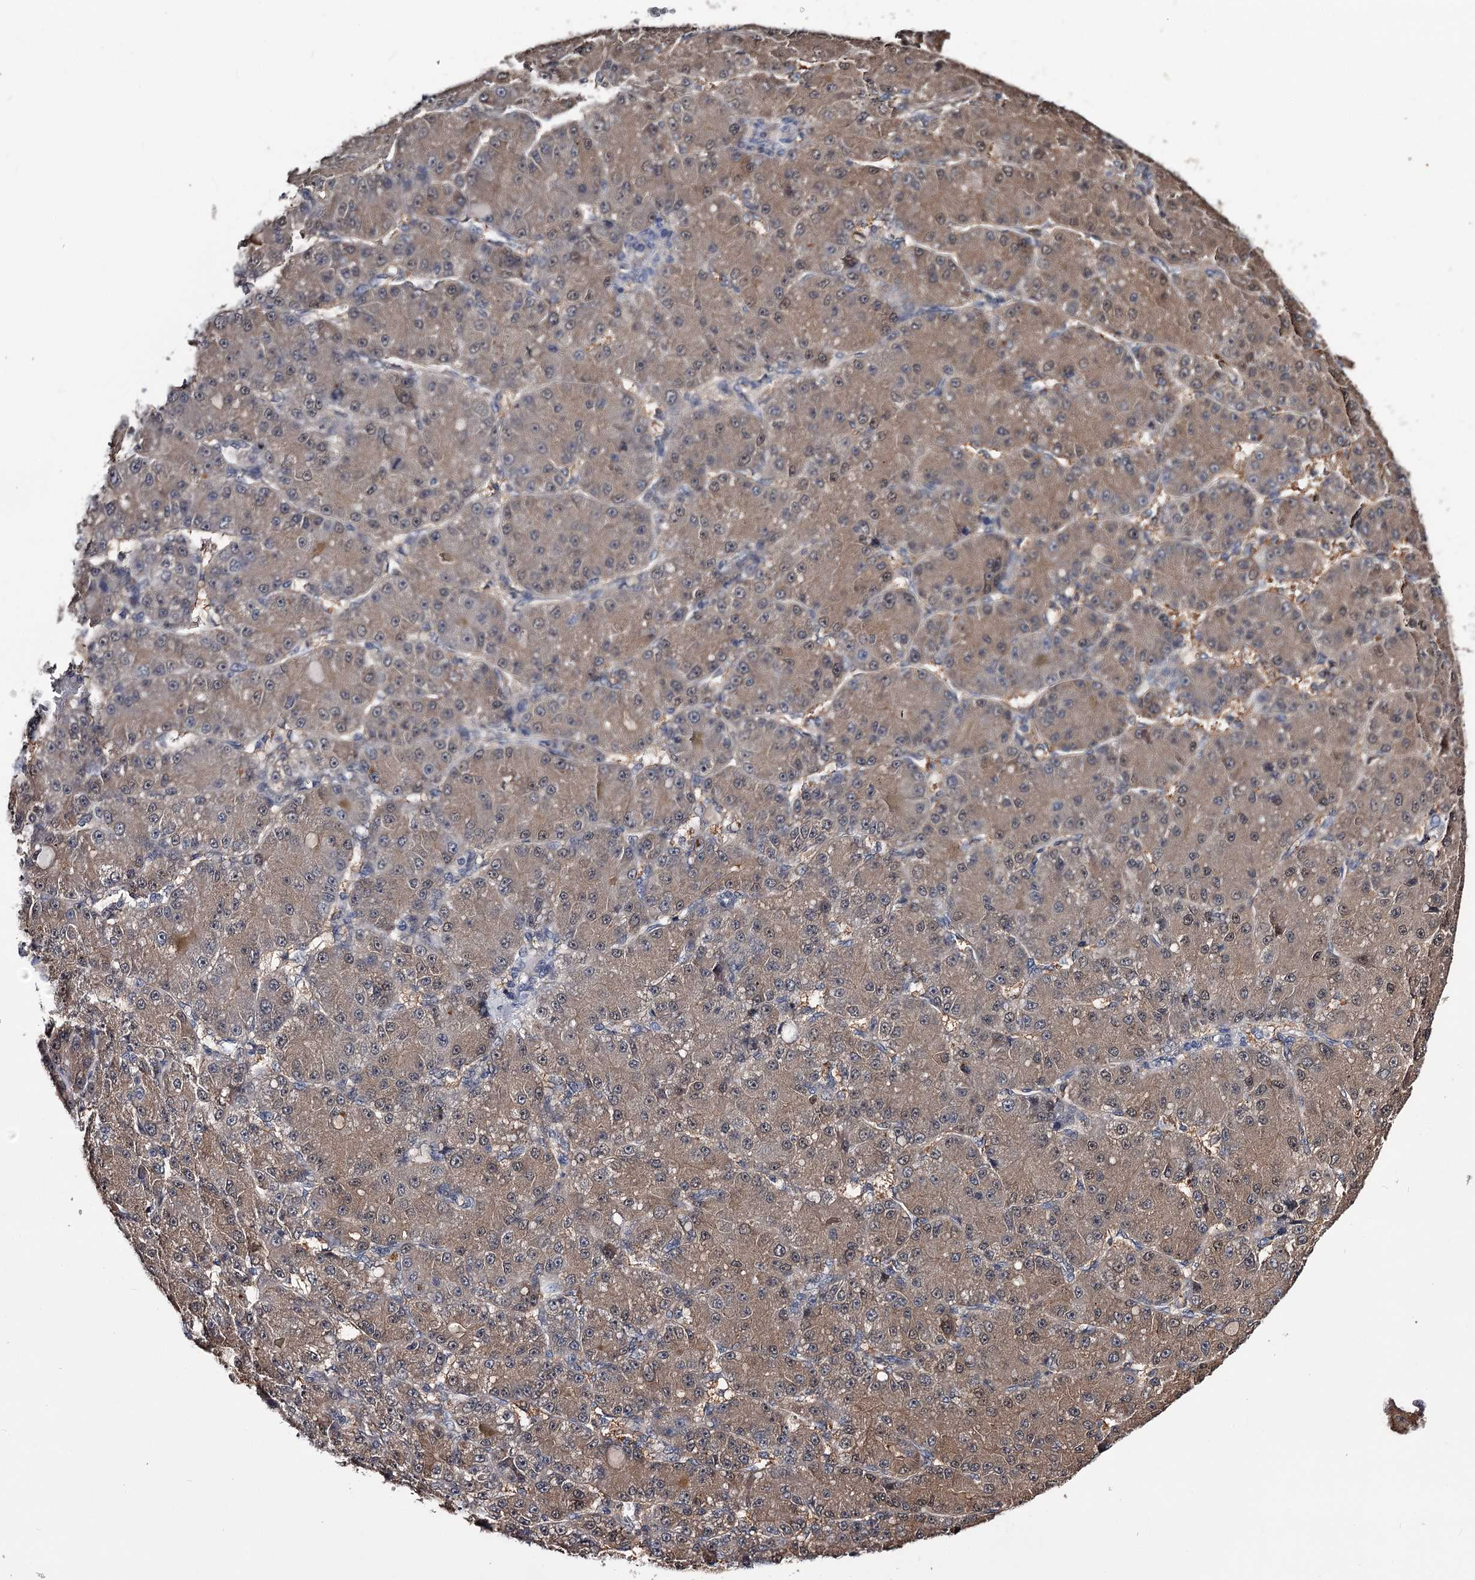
{"staining": {"intensity": "weak", "quantity": ">75%", "location": "cytoplasmic/membranous,nuclear"}, "tissue": "liver cancer", "cell_type": "Tumor cells", "image_type": "cancer", "snomed": [{"axis": "morphology", "description": "Carcinoma, Hepatocellular, NOS"}, {"axis": "topography", "description": "Liver"}], "caption": "DAB immunohistochemical staining of human liver cancer reveals weak cytoplasmic/membranous and nuclear protein staining in approximately >75% of tumor cells.", "gene": "GSTO1", "patient": {"sex": "male", "age": 67}}